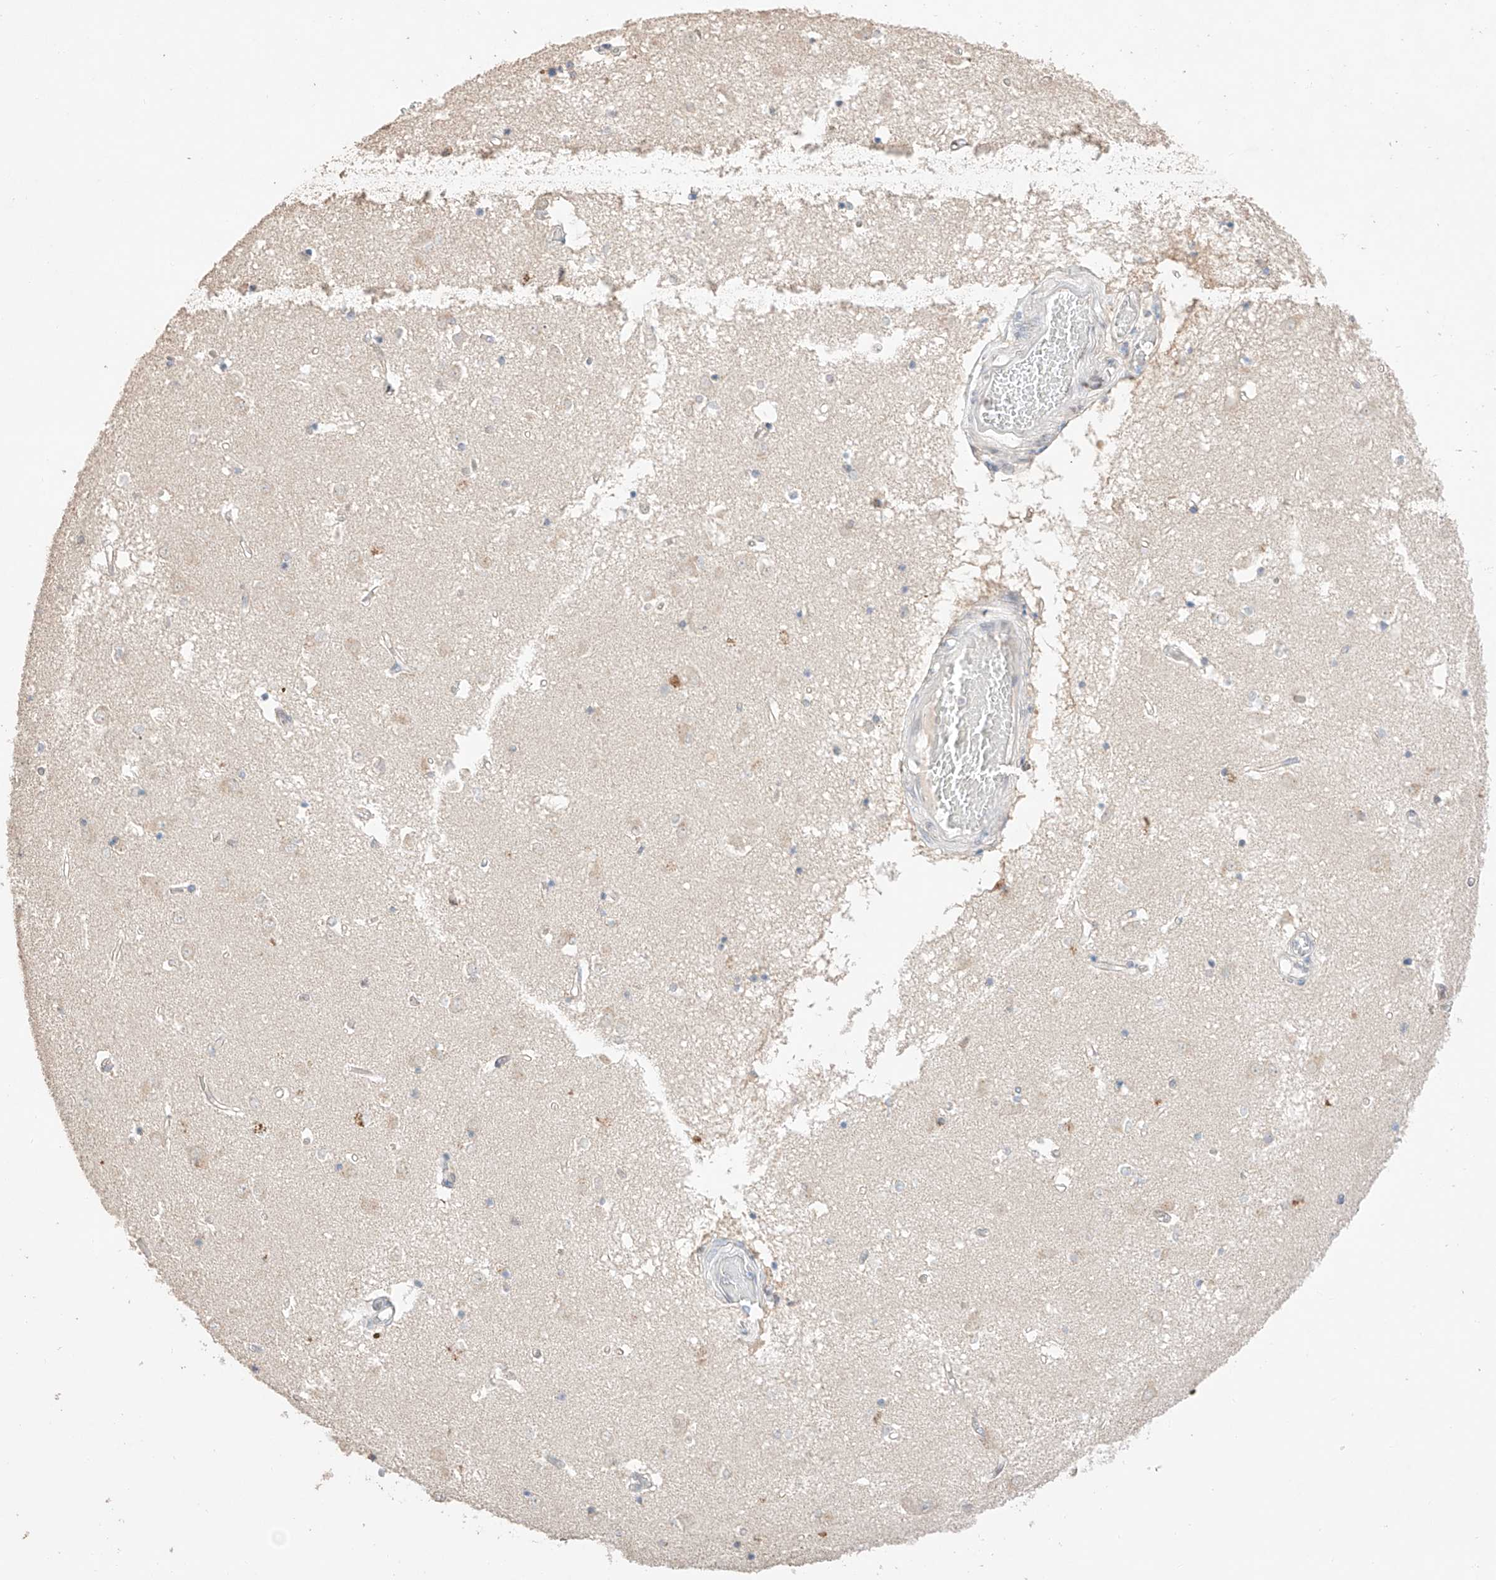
{"staining": {"intensity": "weak", "quantity": "25%-75%", "location": "cytoplasmic/membranous,nuclear"}, "tissue": "caudate", "cell_type": "Glial cells", "image_type": "normal", "snomed": [{"axis": "morphology", "description": "Normal tissue, NOS"}, {"axis": "topography", "description": "Lateral ventricle wall"}], "caption": "Glial cells demonstrate weak cytoplasmic/membranous,nuclear staining in approximately 25%-75% of cells in normal caudate.", "gene": "APIP", "patient": {"sex": "male", "age": 45}}